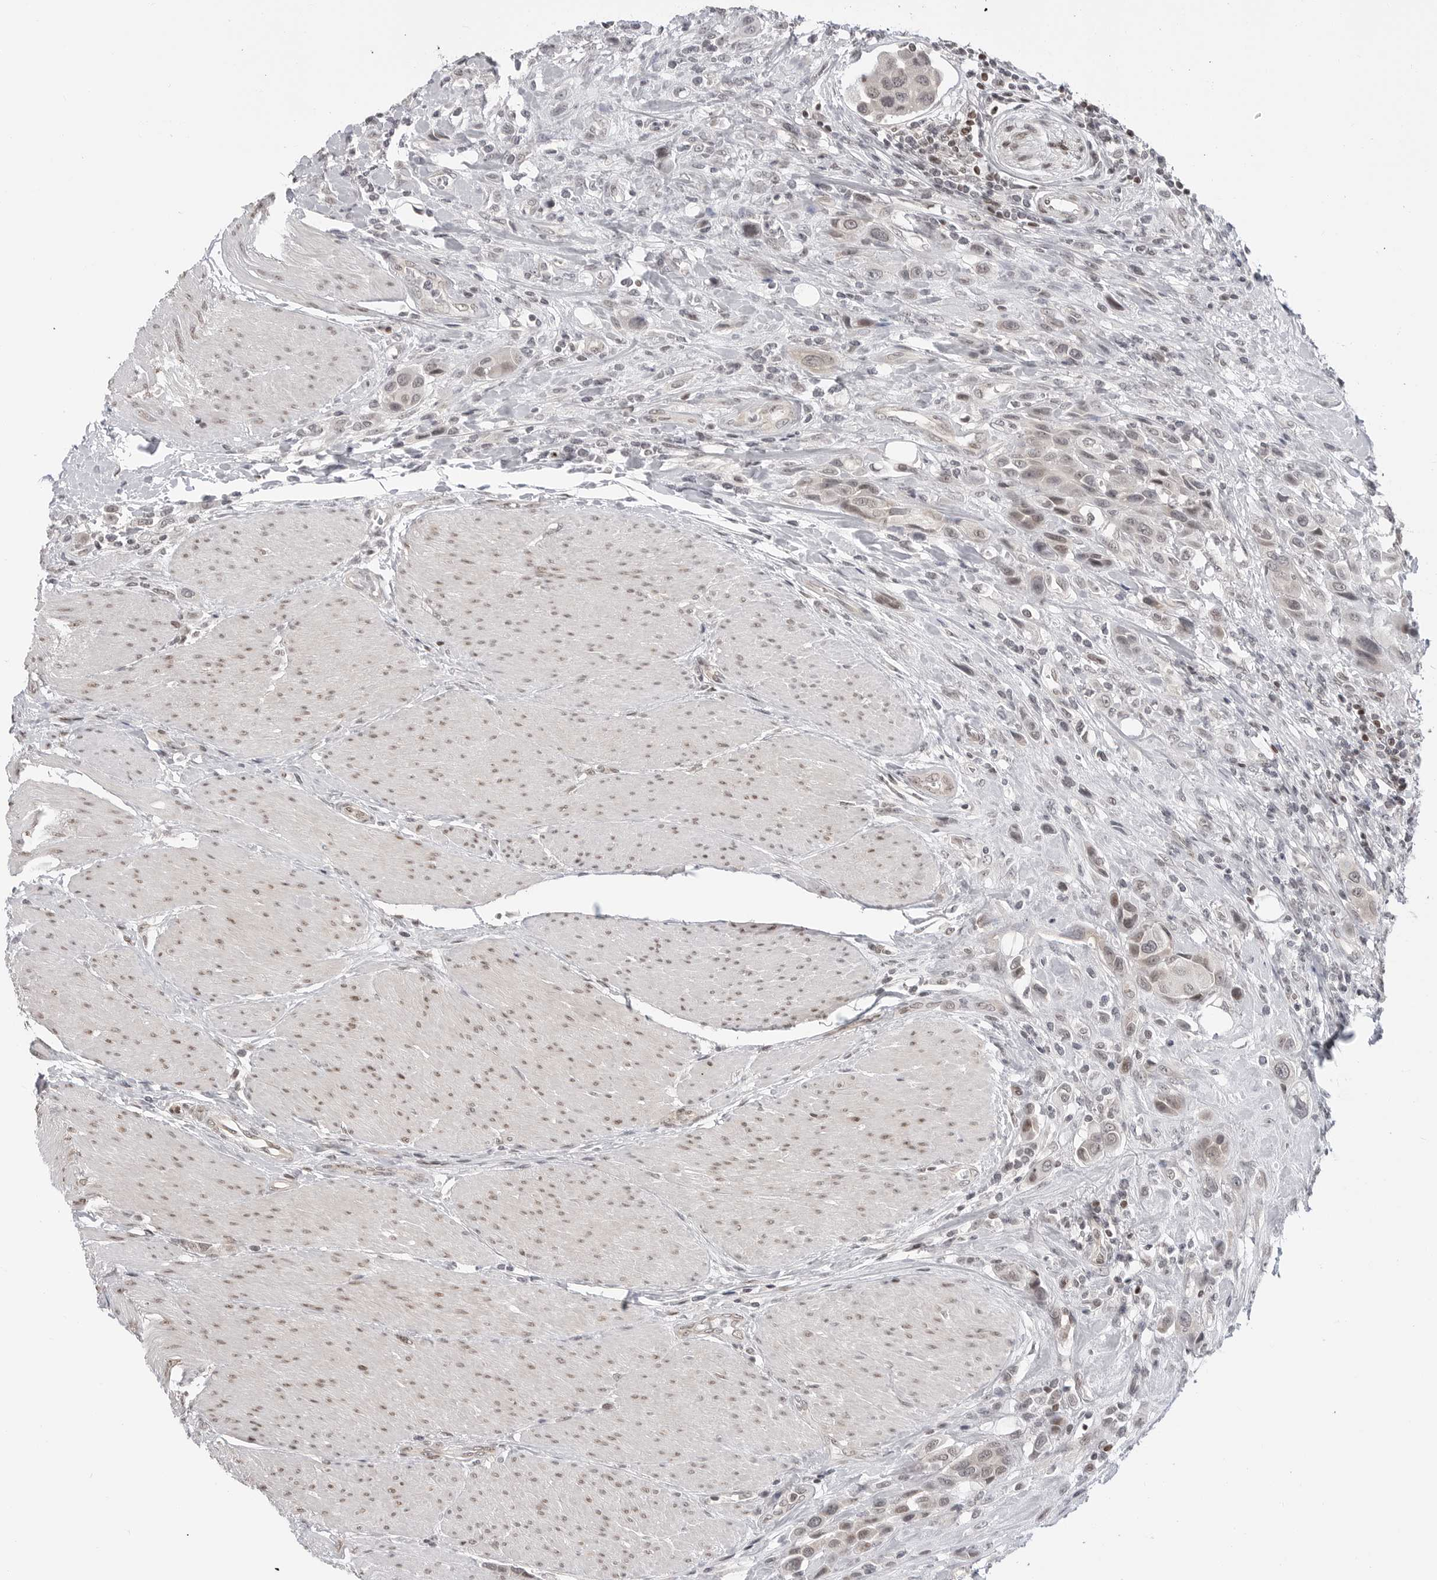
{"staining": {"intensity": "weak", "quantity": ">75%", "location": "nuclear"}, "tissue": "urothelial cancer", "cell_type": "Tumor cells", "image_type": "cancer", "snomed": [{"axis": "morphology", "description": "Urothelial carcinoma, High grade"}, {"axis": "topography", "description": "Urinary bladder"}], "caption": "This is an image of immunohistochemistry (IHC) staining of urothelial cancer, which shows weak staining in the nuclear of tumor cells.", "gene": "C8orf33", "patient": {"sex": "male", "age": 50}}